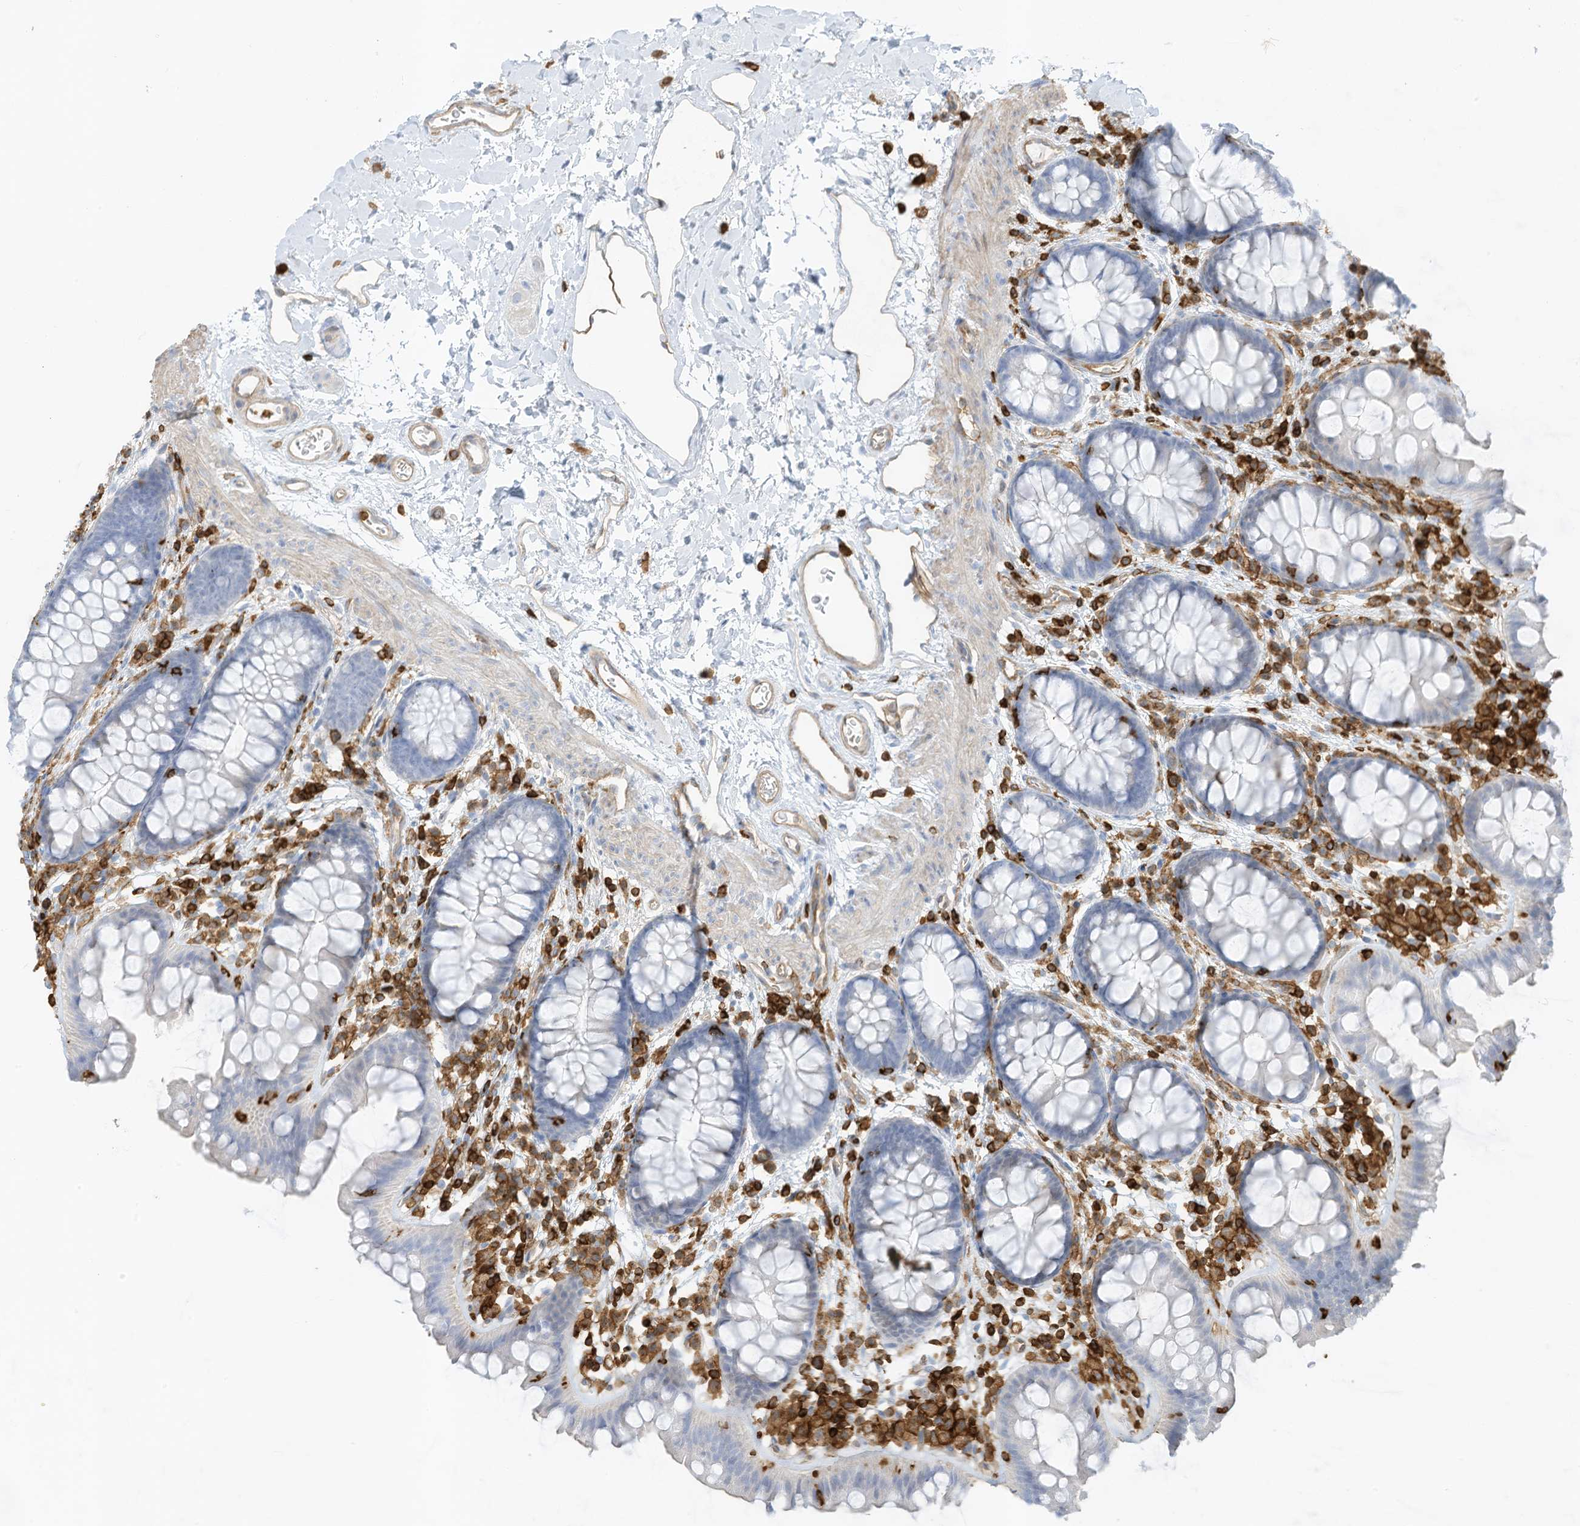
{"staining": {"intensity": "weak", "quantity": ">75%", "location": "cytoplasmic/membranous"}, "tissue": "colon", "cell_type": "Endothelial cells", "image_type": "normal", "snomed": [{"axis": "morphology", "description": "Normal tissue, NOS"}, {"axis": "topography", "description": "Colon"}], "caption": "An immunohistochemistry (IHC) photomicrograph of benign tissue is shown. Protein staining in brown labels weak cytoplasmic/membranous positivity in colon within endothelial cells.", "gene": "ARHGAP25", "patient": {"sex": "female", "age": 62}}